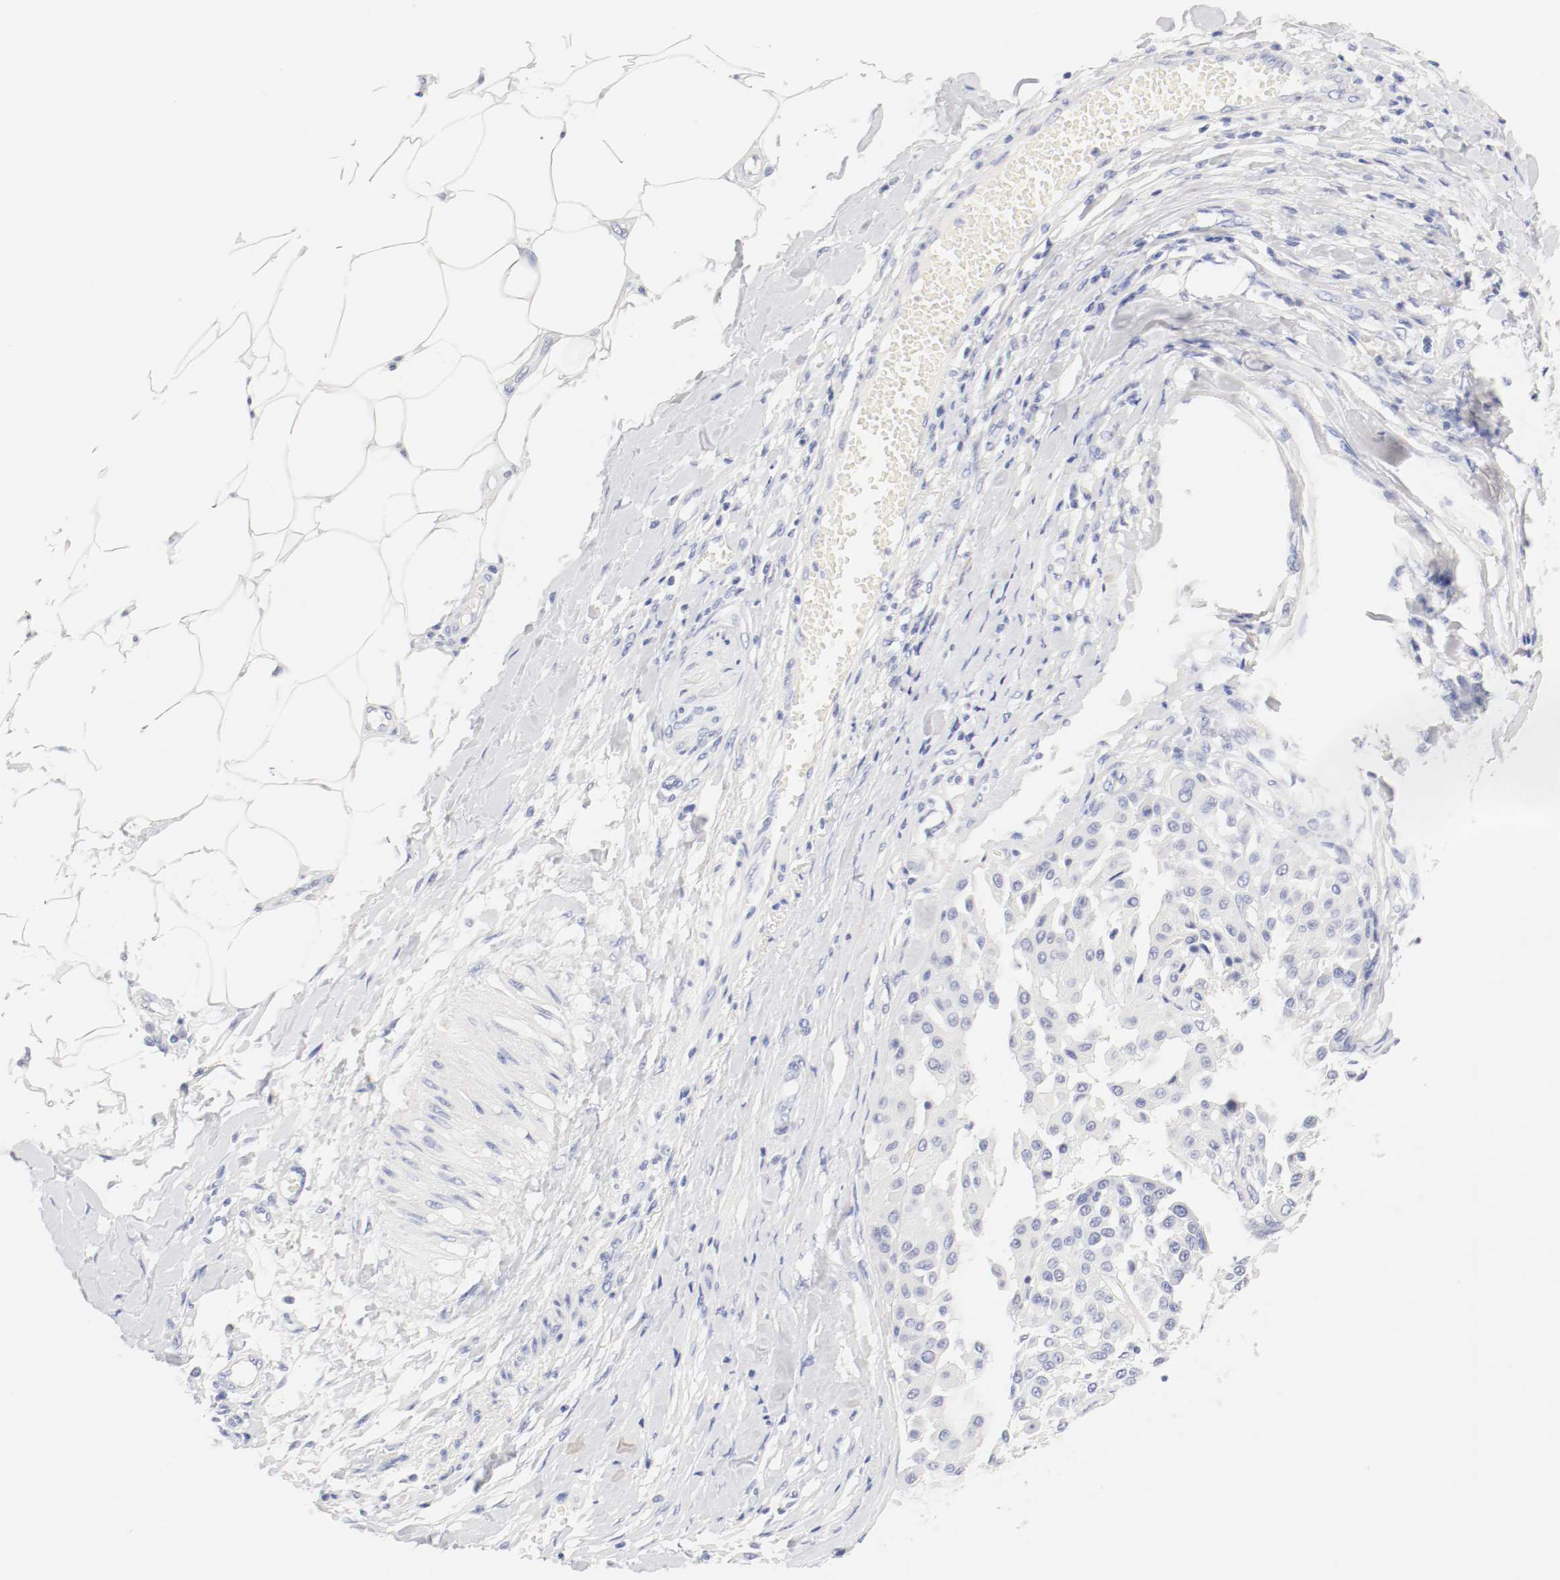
{"staining": {"intensity": "negative", "quantity": "none", "location": "none"}, "tissue": "melanoma", "cell_type": "Tumor cells", "image_type": "cancer", "snomed": [{"axis": "morphology", "description": "Malignant melanoma, Metastatic site"}, {"axis": "topography", "description": "Soft tissue"}], "caption": "A high-resolution micrograph shows immunohistochemistry (IHC) staining of malignant melanoma (metastatic site), which demonstrates no significant staining in tumor cells.", "gene": "HOMER1", "patient": {"sex": "male", "age": 41}}